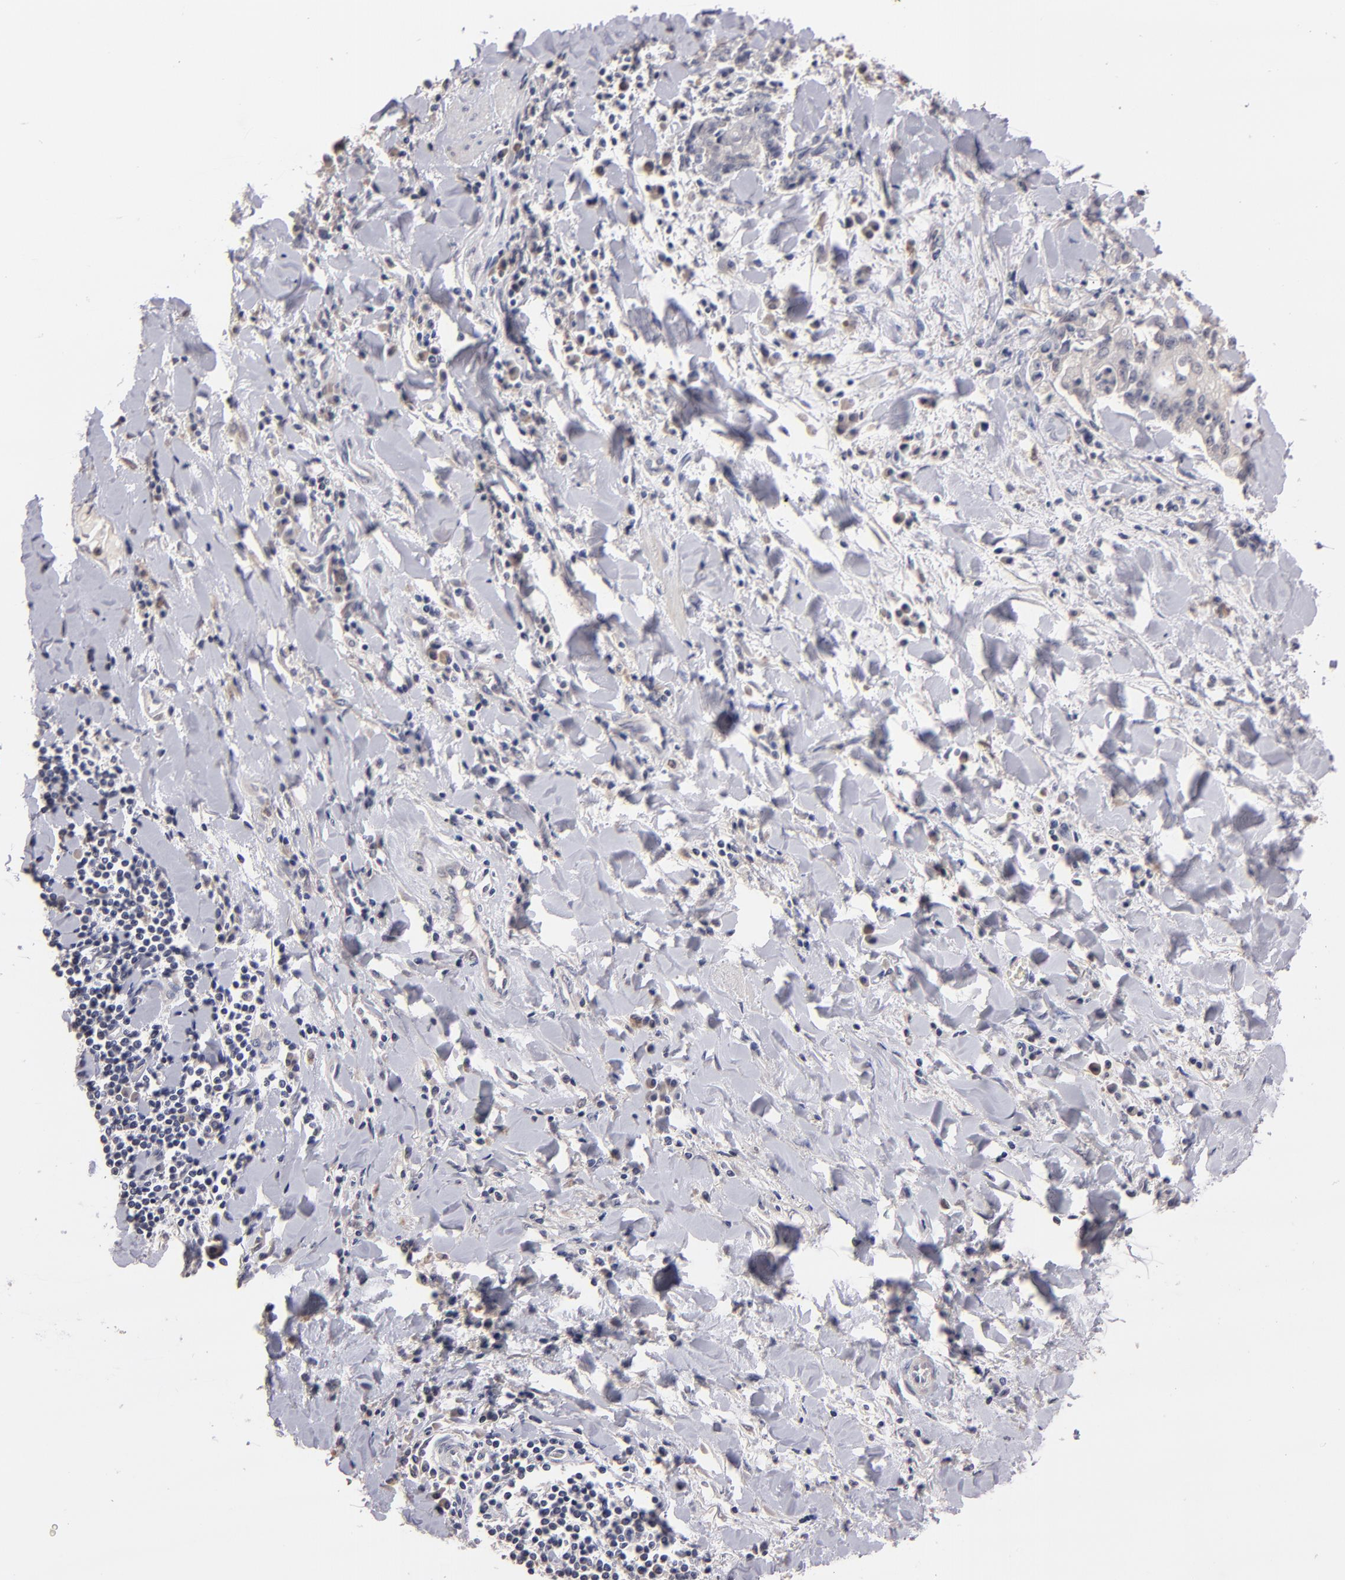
{"staining": {"intensity": "weak", "quantity": "<25%", "location": "cytoplasmic/membranous,nuclear"}, "tissue": "liver cancer", "cell_type": "Tumor cells", "image_type": "cancer", "snomed": [{"axis": "morphology", "description": "Cholangiocarcinoma"}, {"axis": "topography", "description": "Liver"}], "caption": "IHC photomicrograph of human liver cancer stained for a protein (brown), which displays no expression in tumor cells.", "gene": "S100A1", "patient": {"sex": "male", "age": 57}}